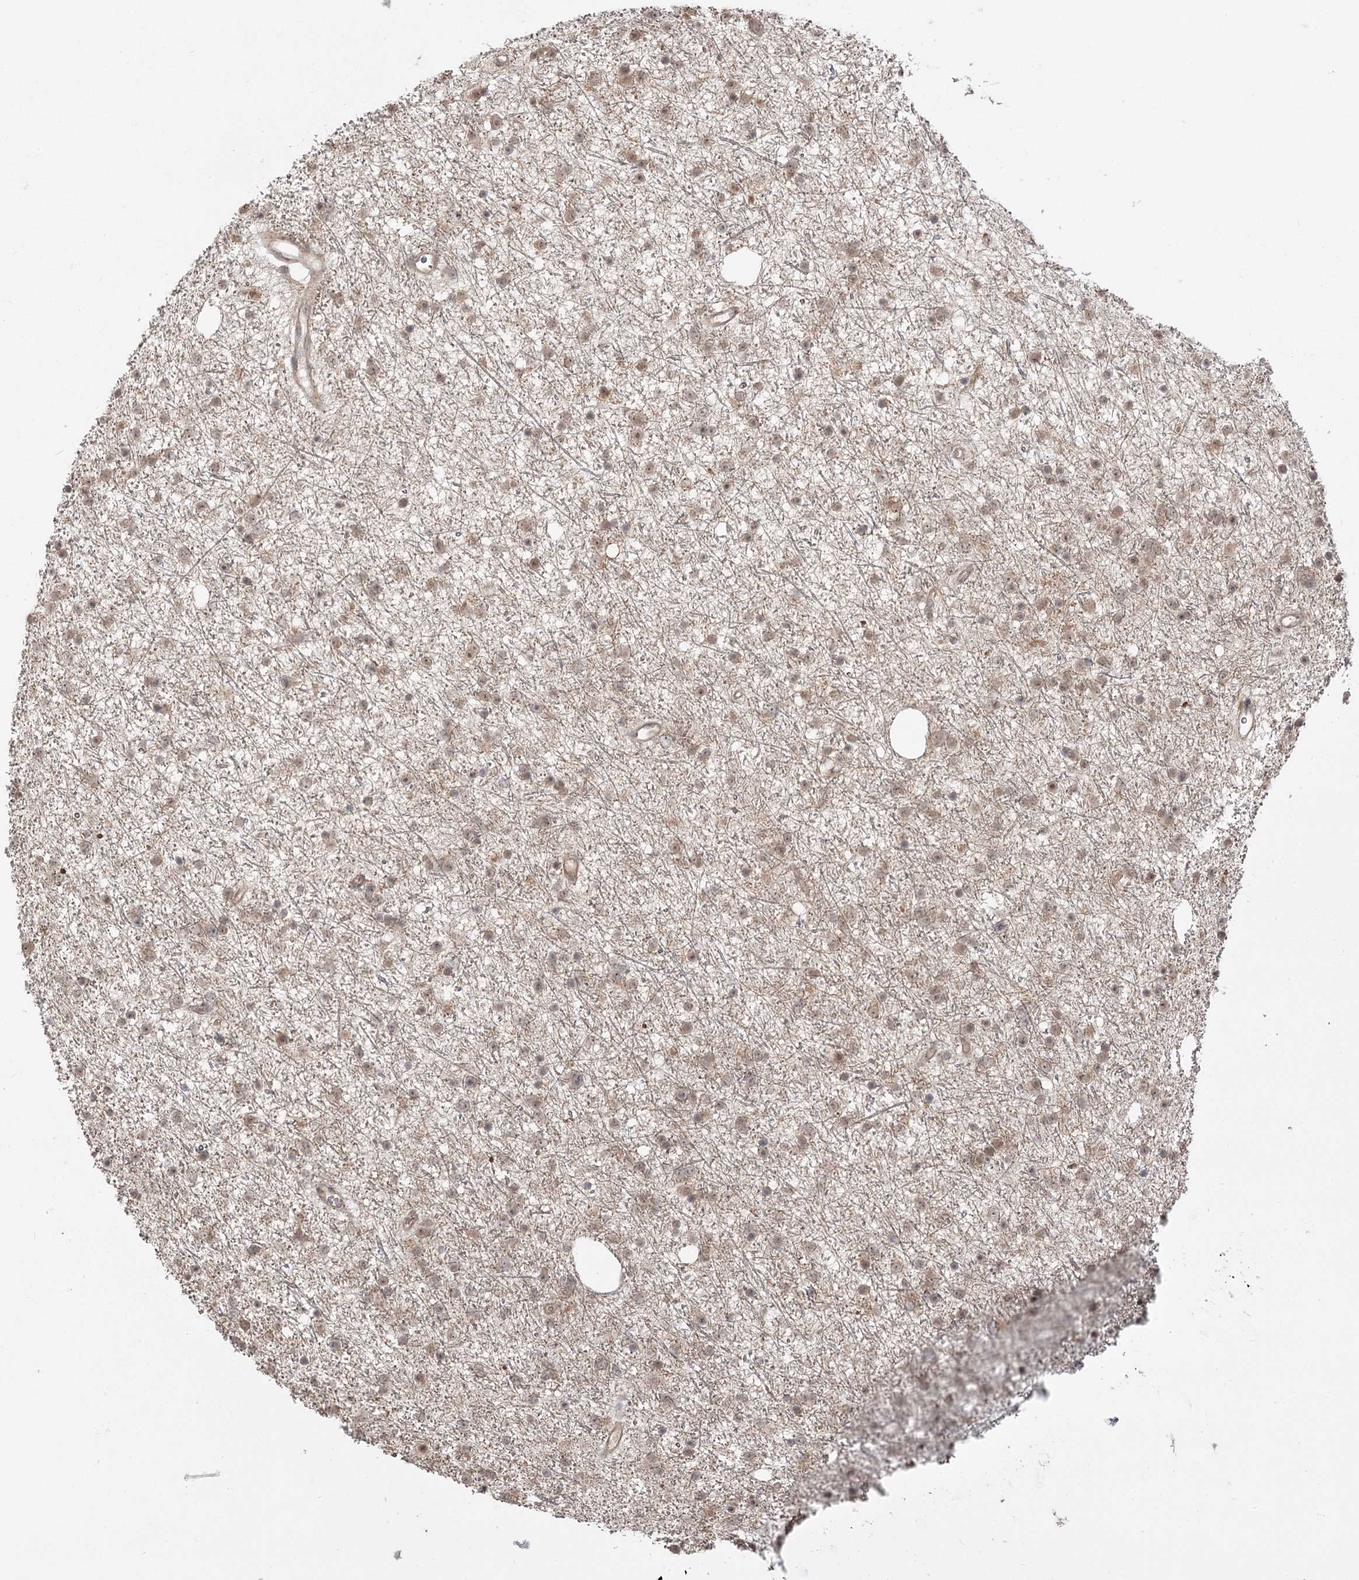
{"staining": {"intensity": "weak", "quantity": "<25%", "location": "cytoplasmic/membranous,nuclear"}, "tissue": "glioma", "cell_type": "Tumor cells", "image_type": "cancer", "snomed": [{"axis": "morphology", "description": "Glioma, malignant, Low grade"}, {"axis": "topography", "description": "Cerebral cortex"}], "caption": "DAB immunohistochemical staining of human glioma reveals no significant expression in tumor cells. (DAB (3,3'-diaminobenzidine) IHC, high magnification).", "gene": "HELQ", "patient": {"sex": "female", "age": 39}}